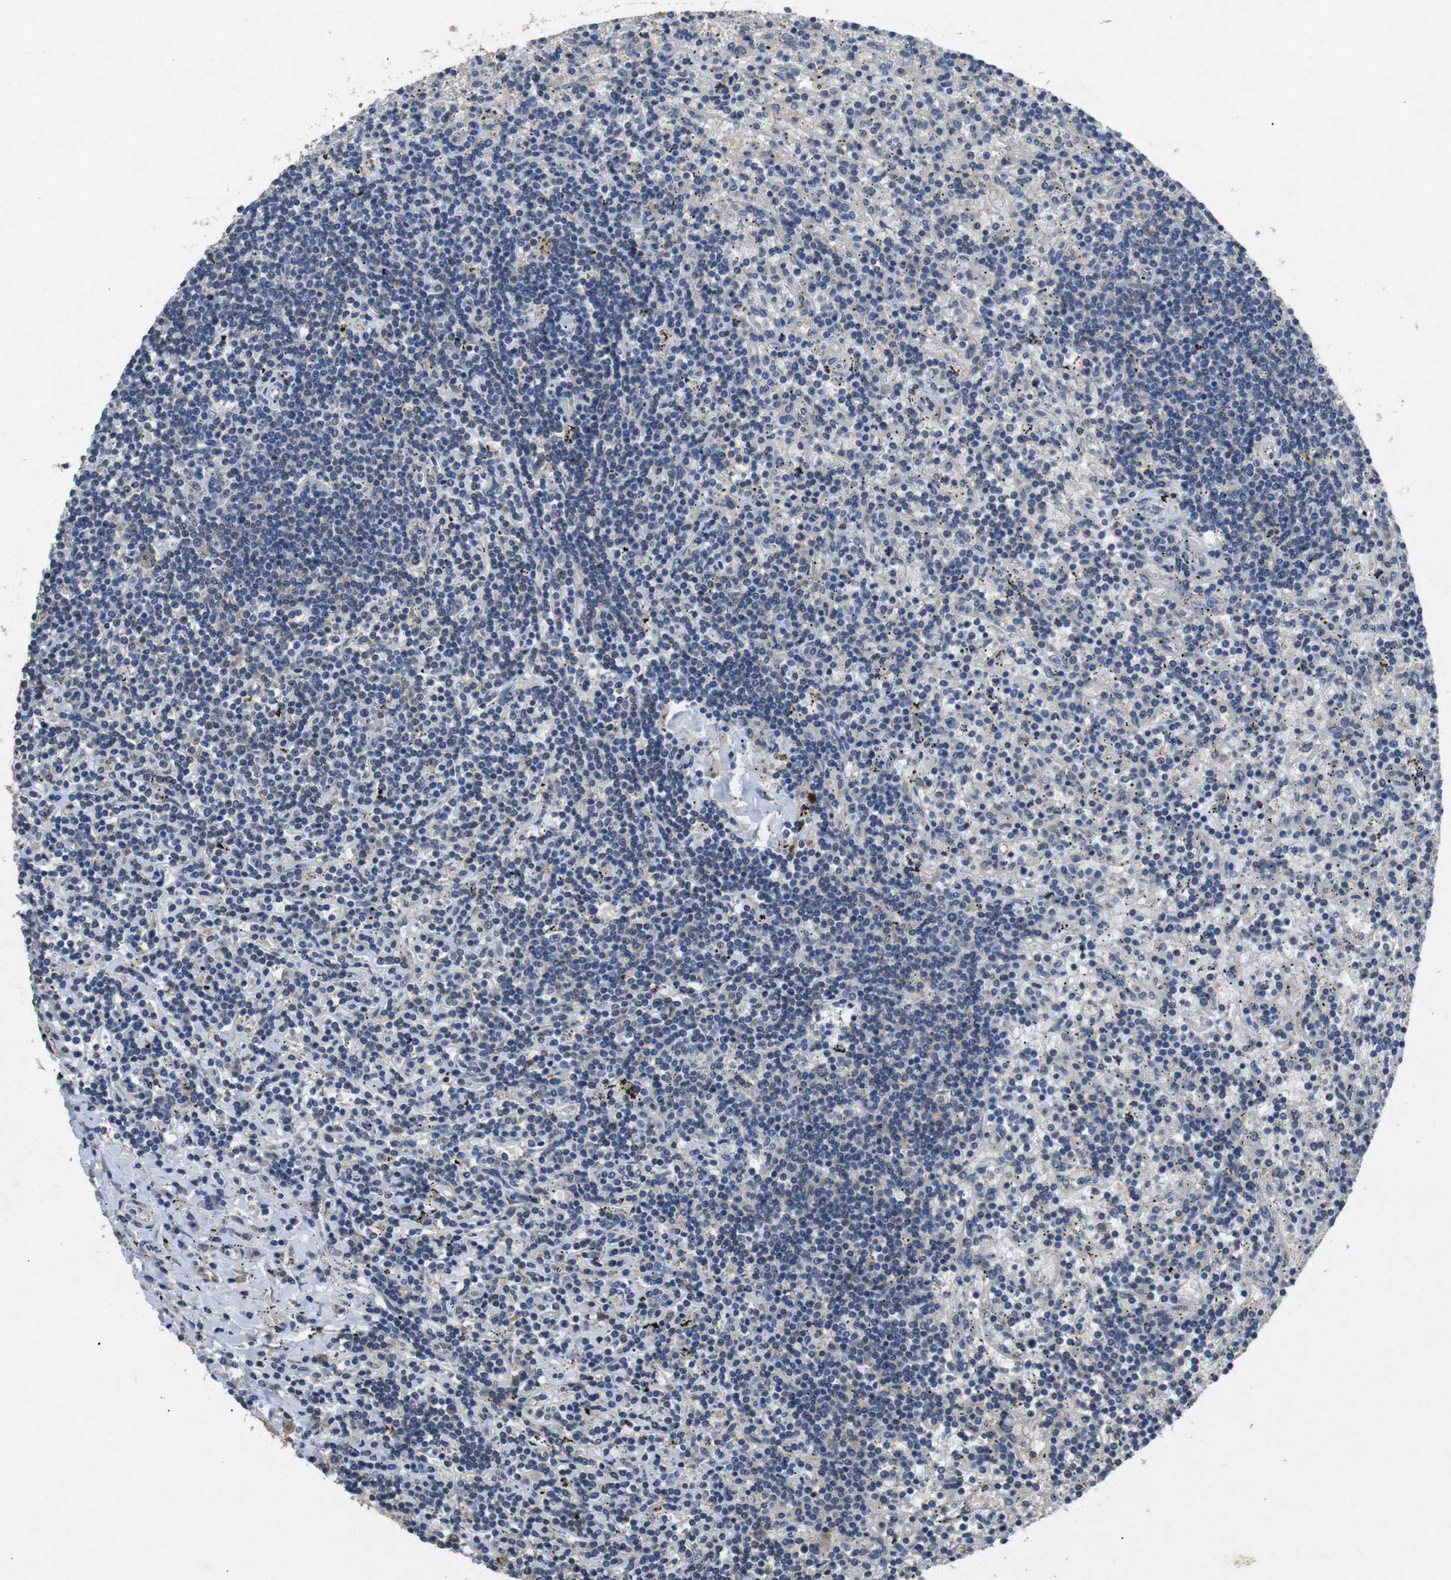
{"staining": {"intensity": "negative", "quantity": "none", "location": "none"}, "tissue": "lymphoma", "cell_type": "Tumor cells", "image_type": "cancer", "snomed": [{"axis": "morphology", "description": "Malignant lymphoma, non-Hodgkin's type, Low grade"}, {"axis": "topography", "description": "Spleen"}], "caption": "Protein analysis of lymphoma demonstrates no significant expression in tumor cells. (DAB (3,3'-diaminobenzidine) immunohistochemistry (IHC), high magnification).", "gene": "BNIP3", "patient": {"sex": "male", "age": 76}}